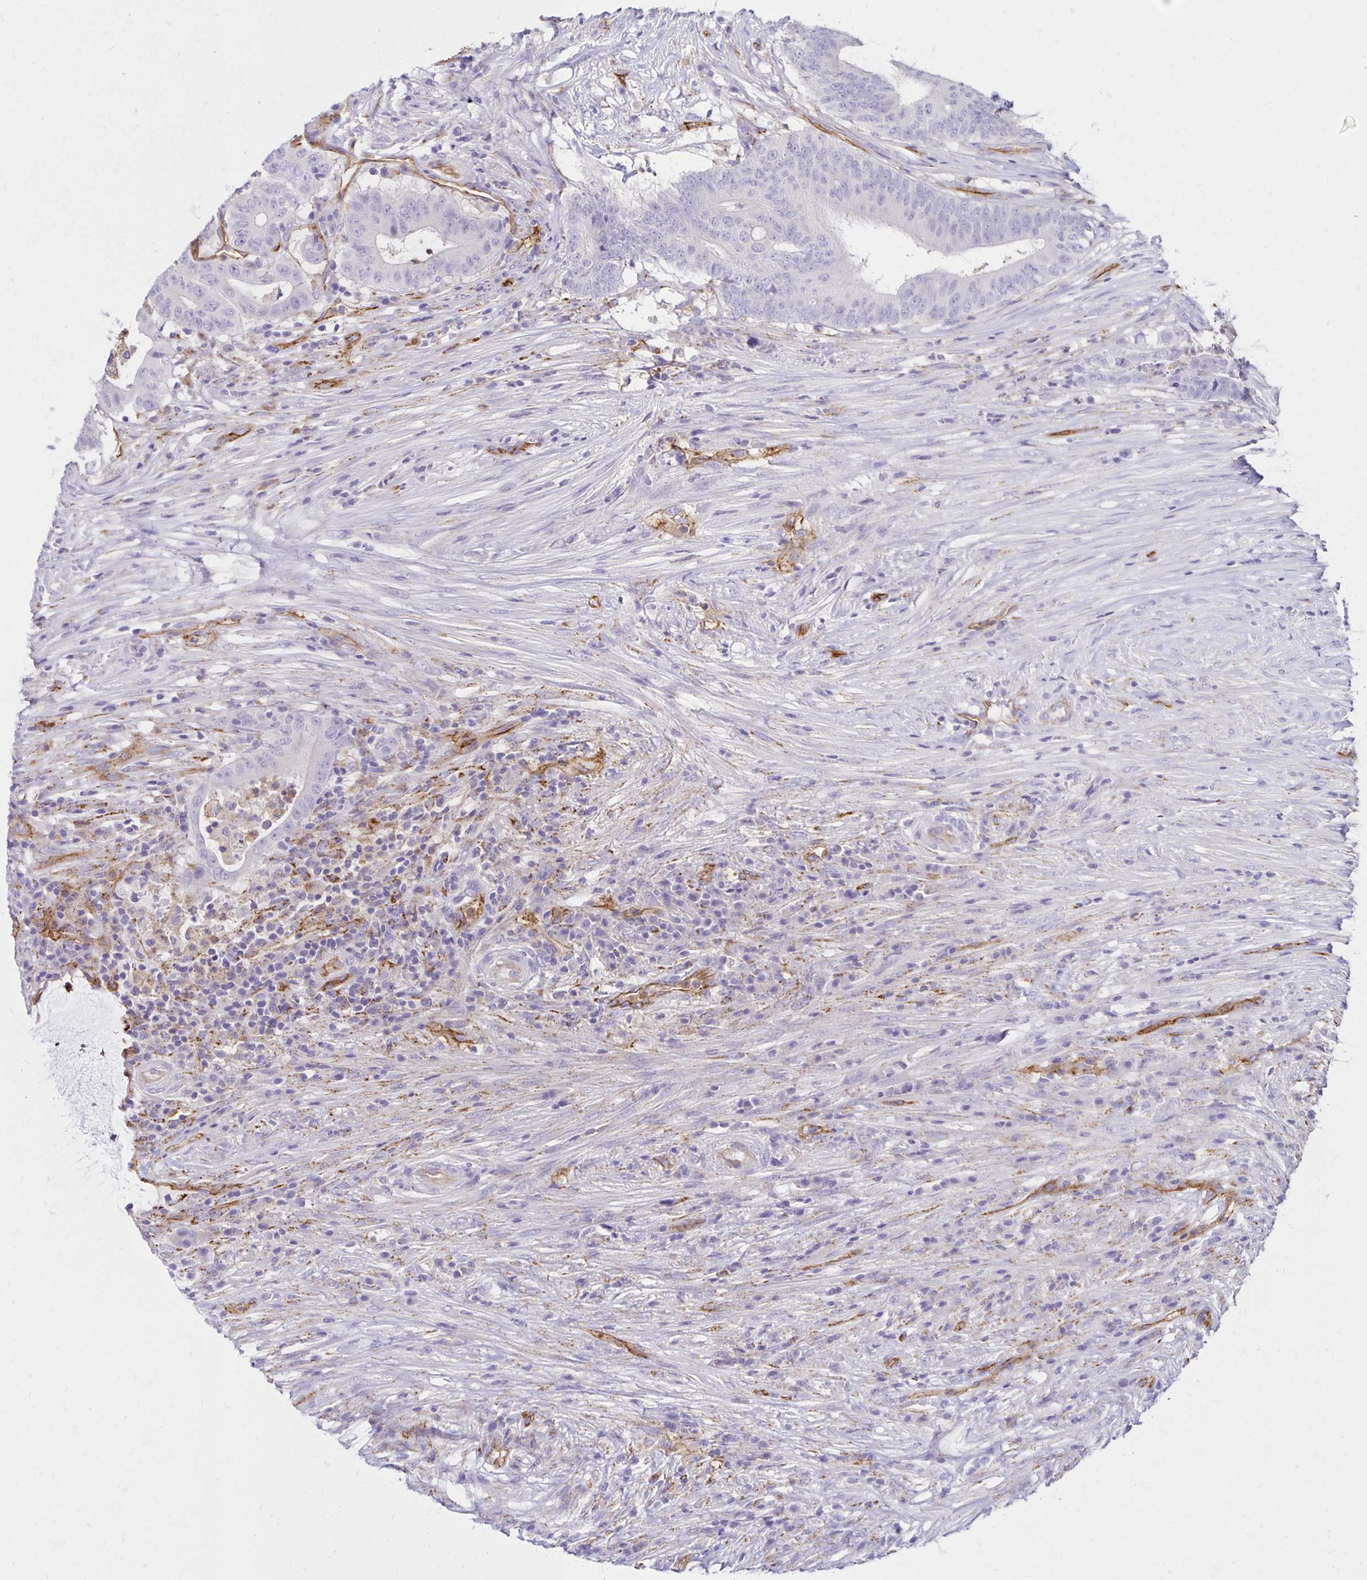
{"staining": {"intensity": "negative", "quantity": "none", "location": "none"}, "tissue": "colorectal cancer", "cell_type": "Tumor cells", "image_type": "cancer", "snomed": [{"axis": "morphology", "description": "Adenocarcinoma, NOS"}, {"axis": "topography", "description": "Colon"}], "caption": "High power microscopy histopathology image of an immunohistochemistry photomicrograph of adenocarcinoma (colorectal), revealing no significant staining in tumor cells.", "gene": "TTYH1", "patient": {"sex": "female", "age": 43}}